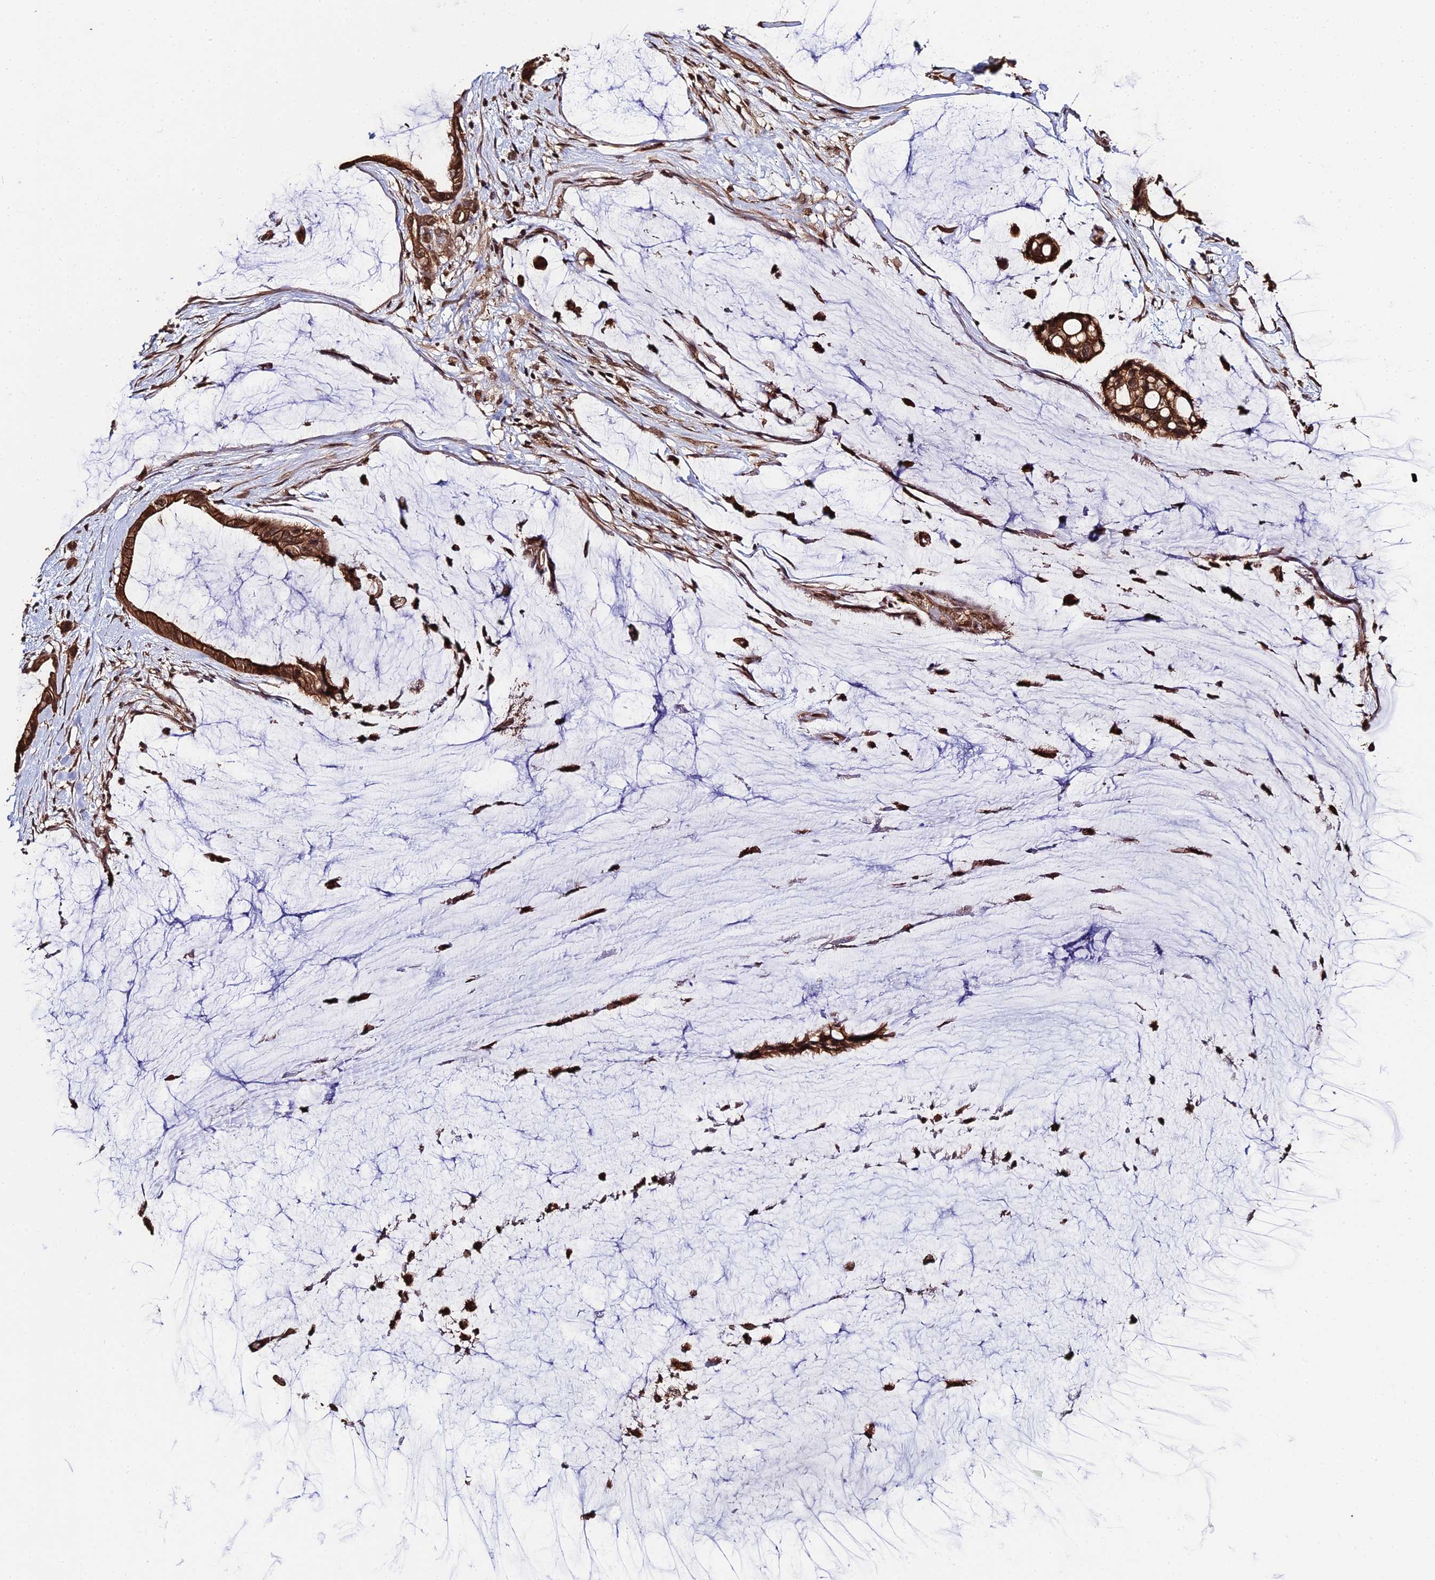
{"staining": {"intensity": "moderate", "quantity": ">75%", "location": "cytoplasmic/membranous,nuclear"}, "tissue": "ovarian cancer", "cell_type": "Tumor cells", "image_type": "cancer", "snomed": [{"axis": "morphology", "description": "Cystadenocarcinoma, mucinous, NOS"}, {"axis": "topography", "description": "Ovary"}], "caption": "Immunohistochemistry image of neoplastic tissue: human mucinous cystadenocarcinoma (ovarian) stained using immunohistochemistry (IHC) demonstrates medium levels of moderate protein expression localized specifically in the cytoplasmic/membranous and nuclear of tumor cells, appearing as a cytoplasmic/membranous and nuclear brown color.", "gene": "PPP4C", "patient": {"sex": "female", "age": 39}}